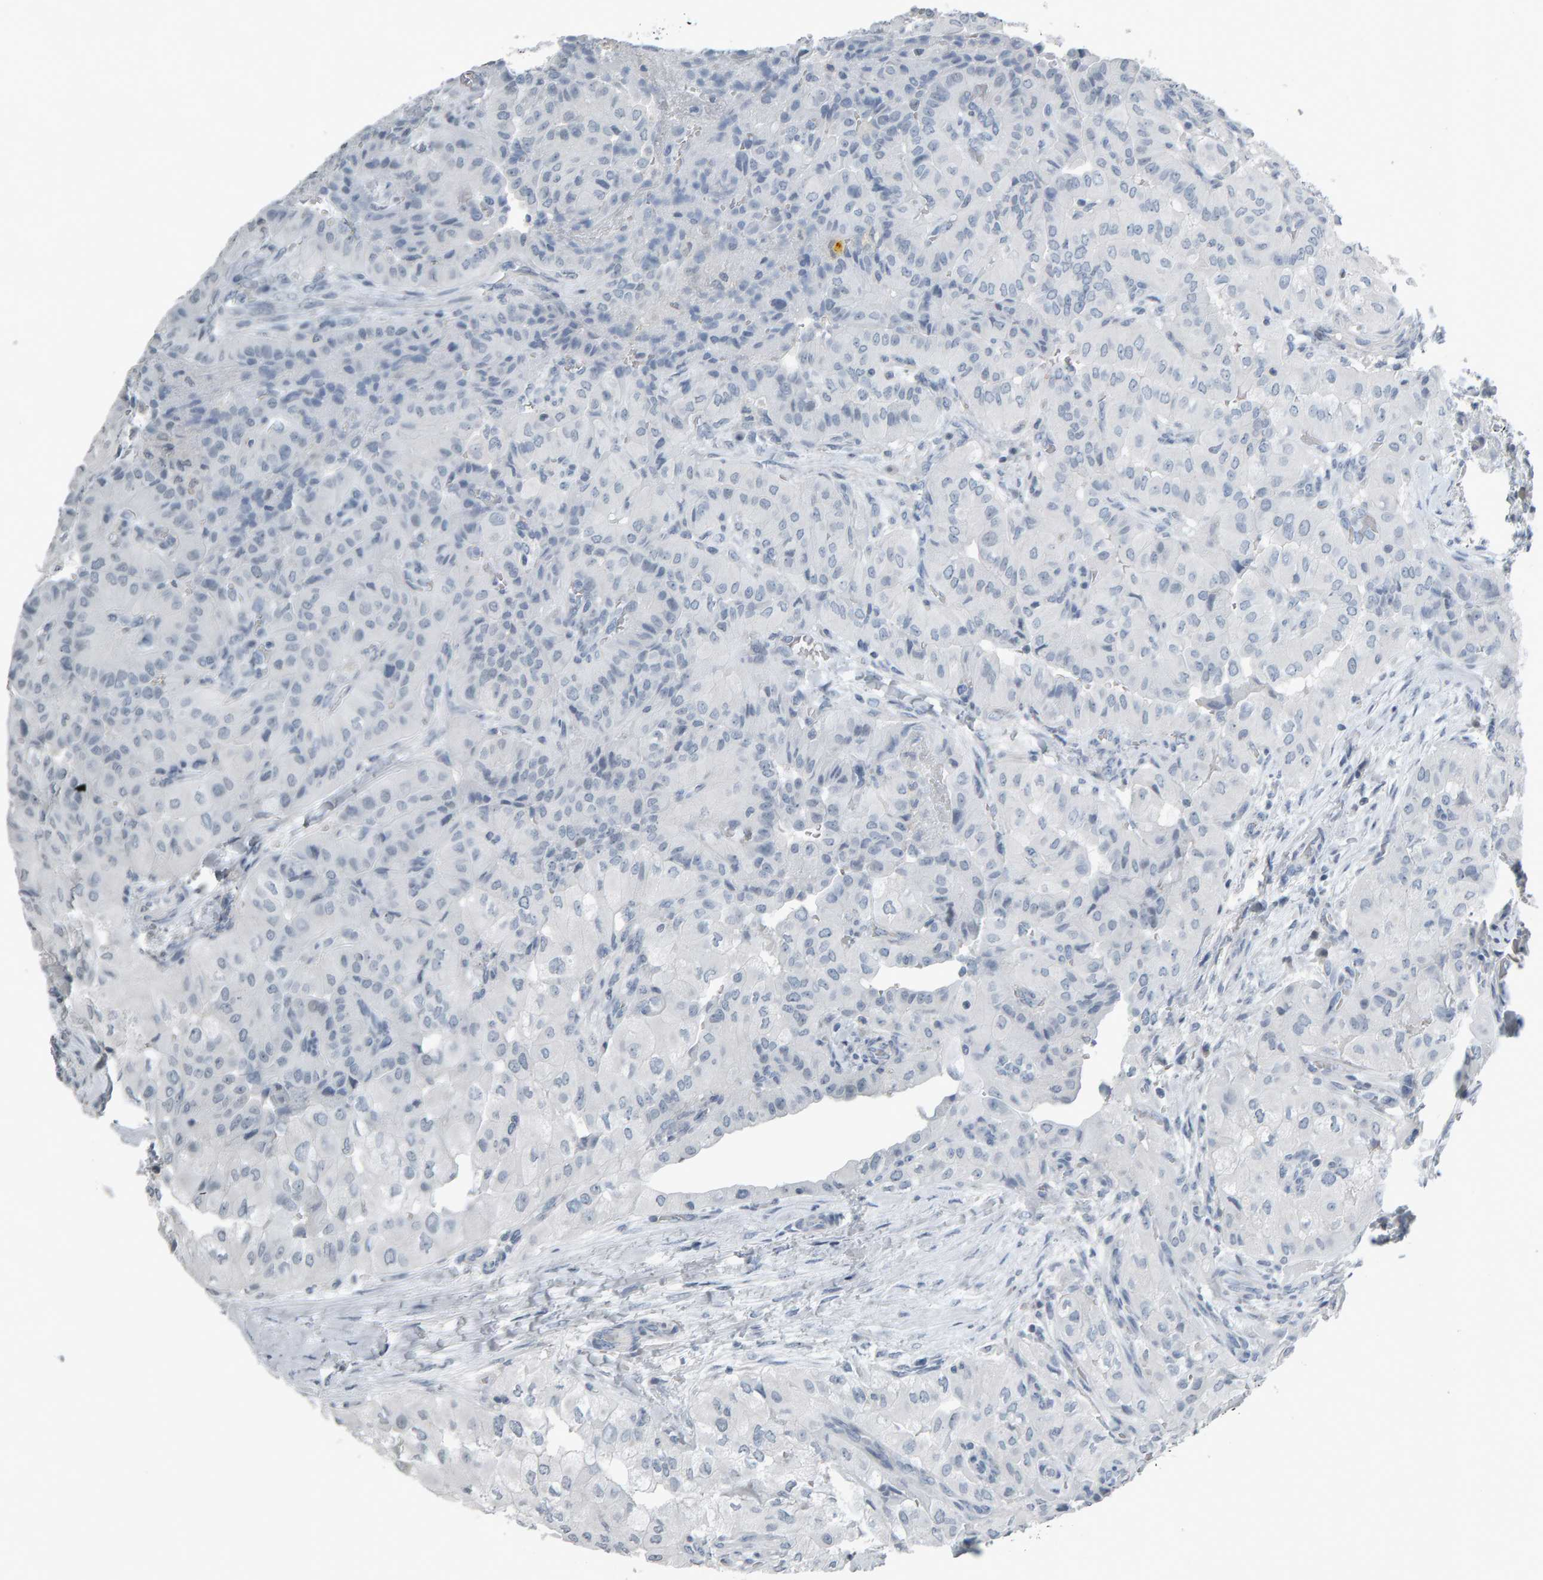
{"staining": {"intensity": "negative", "quantity": "none", "location": "none"}, "tissue": "thyroid cancer", "cell_type": "Tumor cells", "image_type": "cancer", "snomed": [{"axis": "morphology", "description": "Papillary adenocarcinoma, NOS"}, {"axis": "topography", "description": "Thyroid gland"}], "caption": "An immunohistochemistry micrograph of papillary adenocarcinoma (thyroid) is shown. There is no staining in tumor cells of papillary adenocarcinoma (thyroid).", "gene": "PYY", "patient": {"sex": "female", "age": 59}}